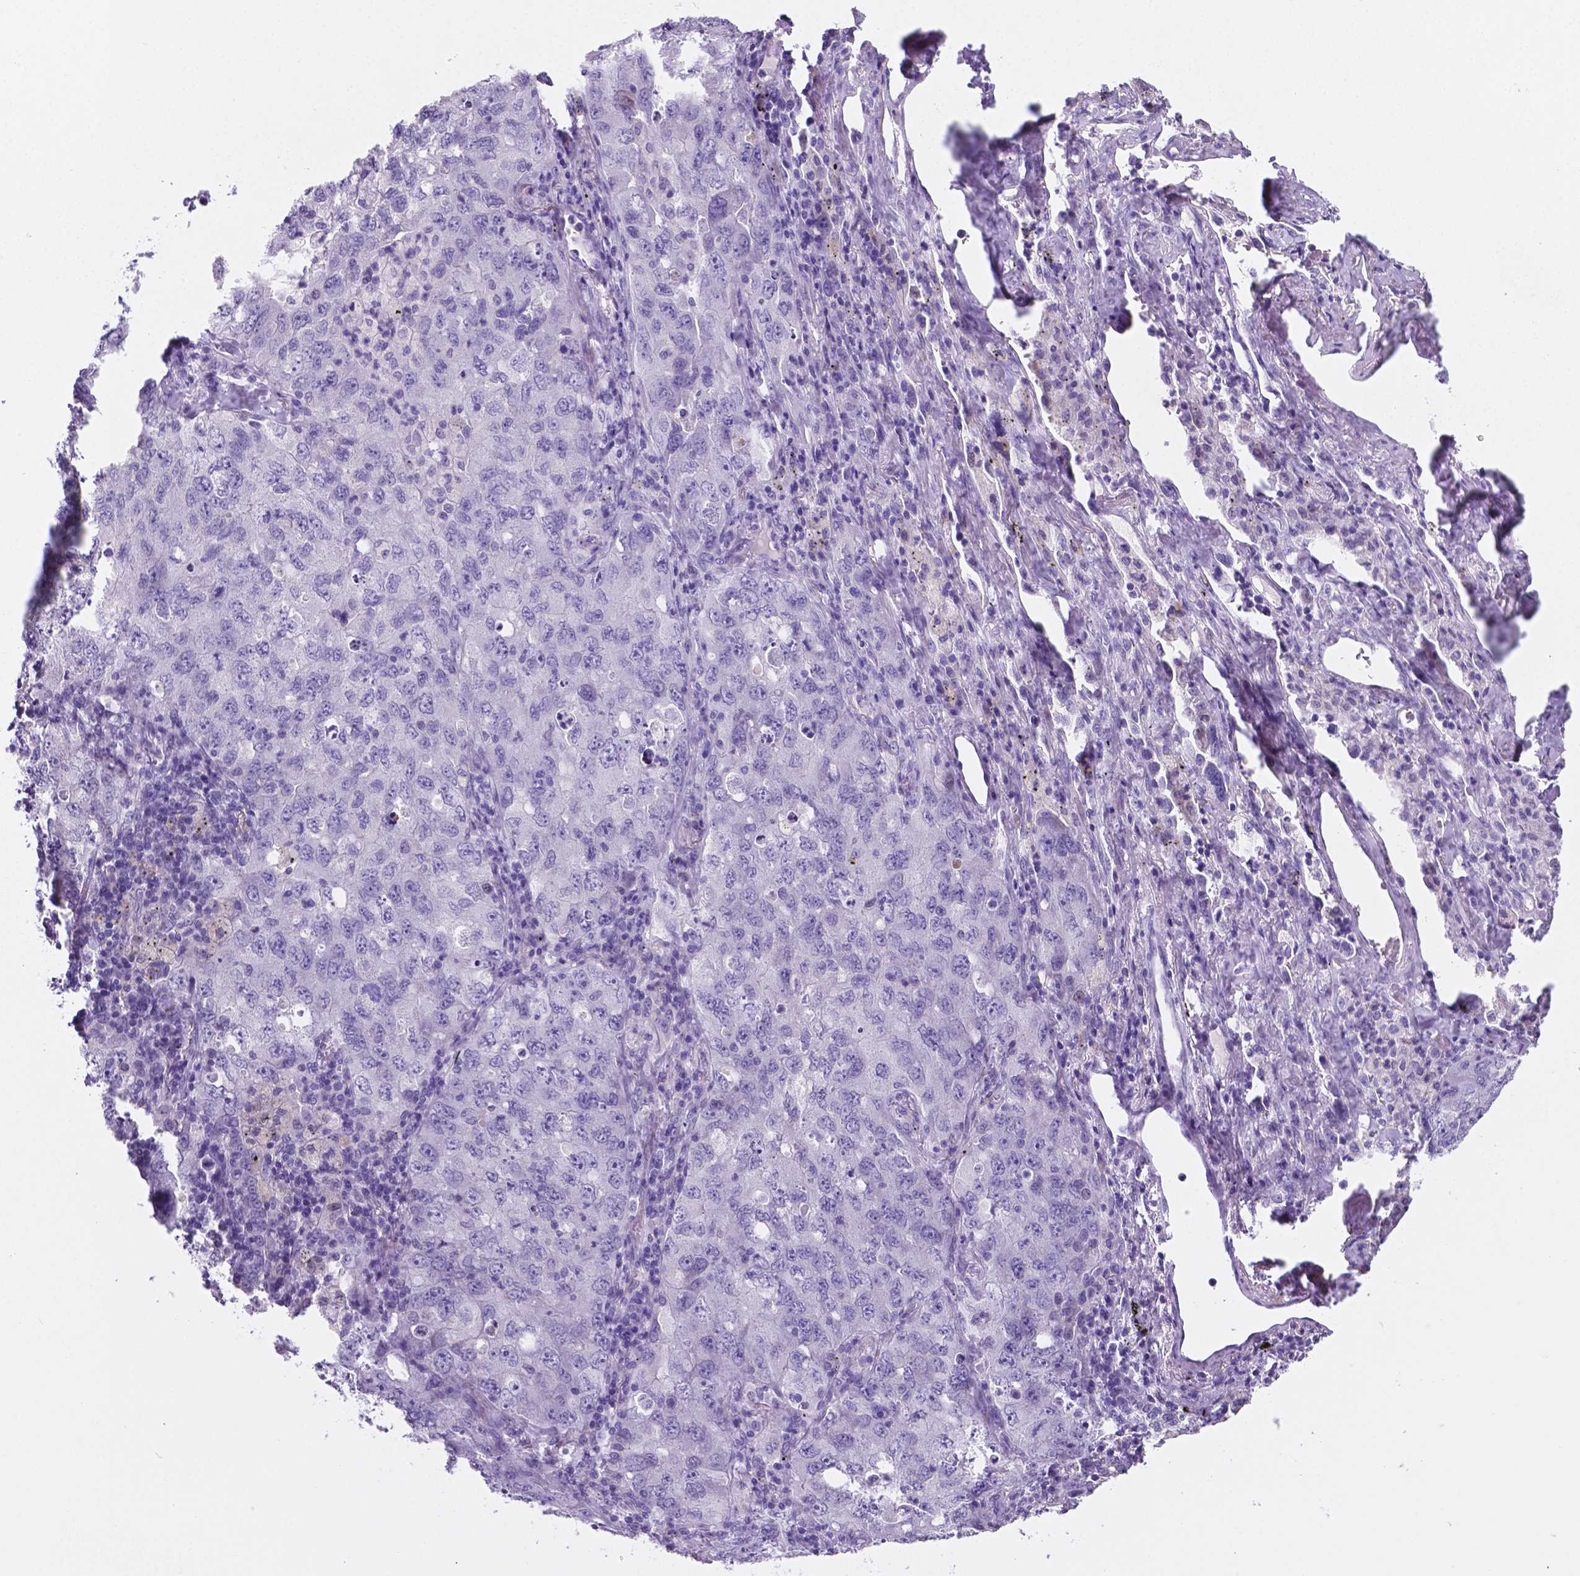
{"staining": {"intensity": "negative", "quantity": "none", "location": "none"}, "tissue": "lung cancer", "cell_type": "Tumor cells", "image_type": "cancer", "snomed": [{"axis": "morphology", "description": "Adenocarcinoma, NOS"}, {"axis": "topography", "description": "Lung"}], "caption": "Tumor cells show no significant protein staining in adenocarcinoma (lung).", "gene": "EBLN2", "patient": {"sex": "female", "age": 57}}